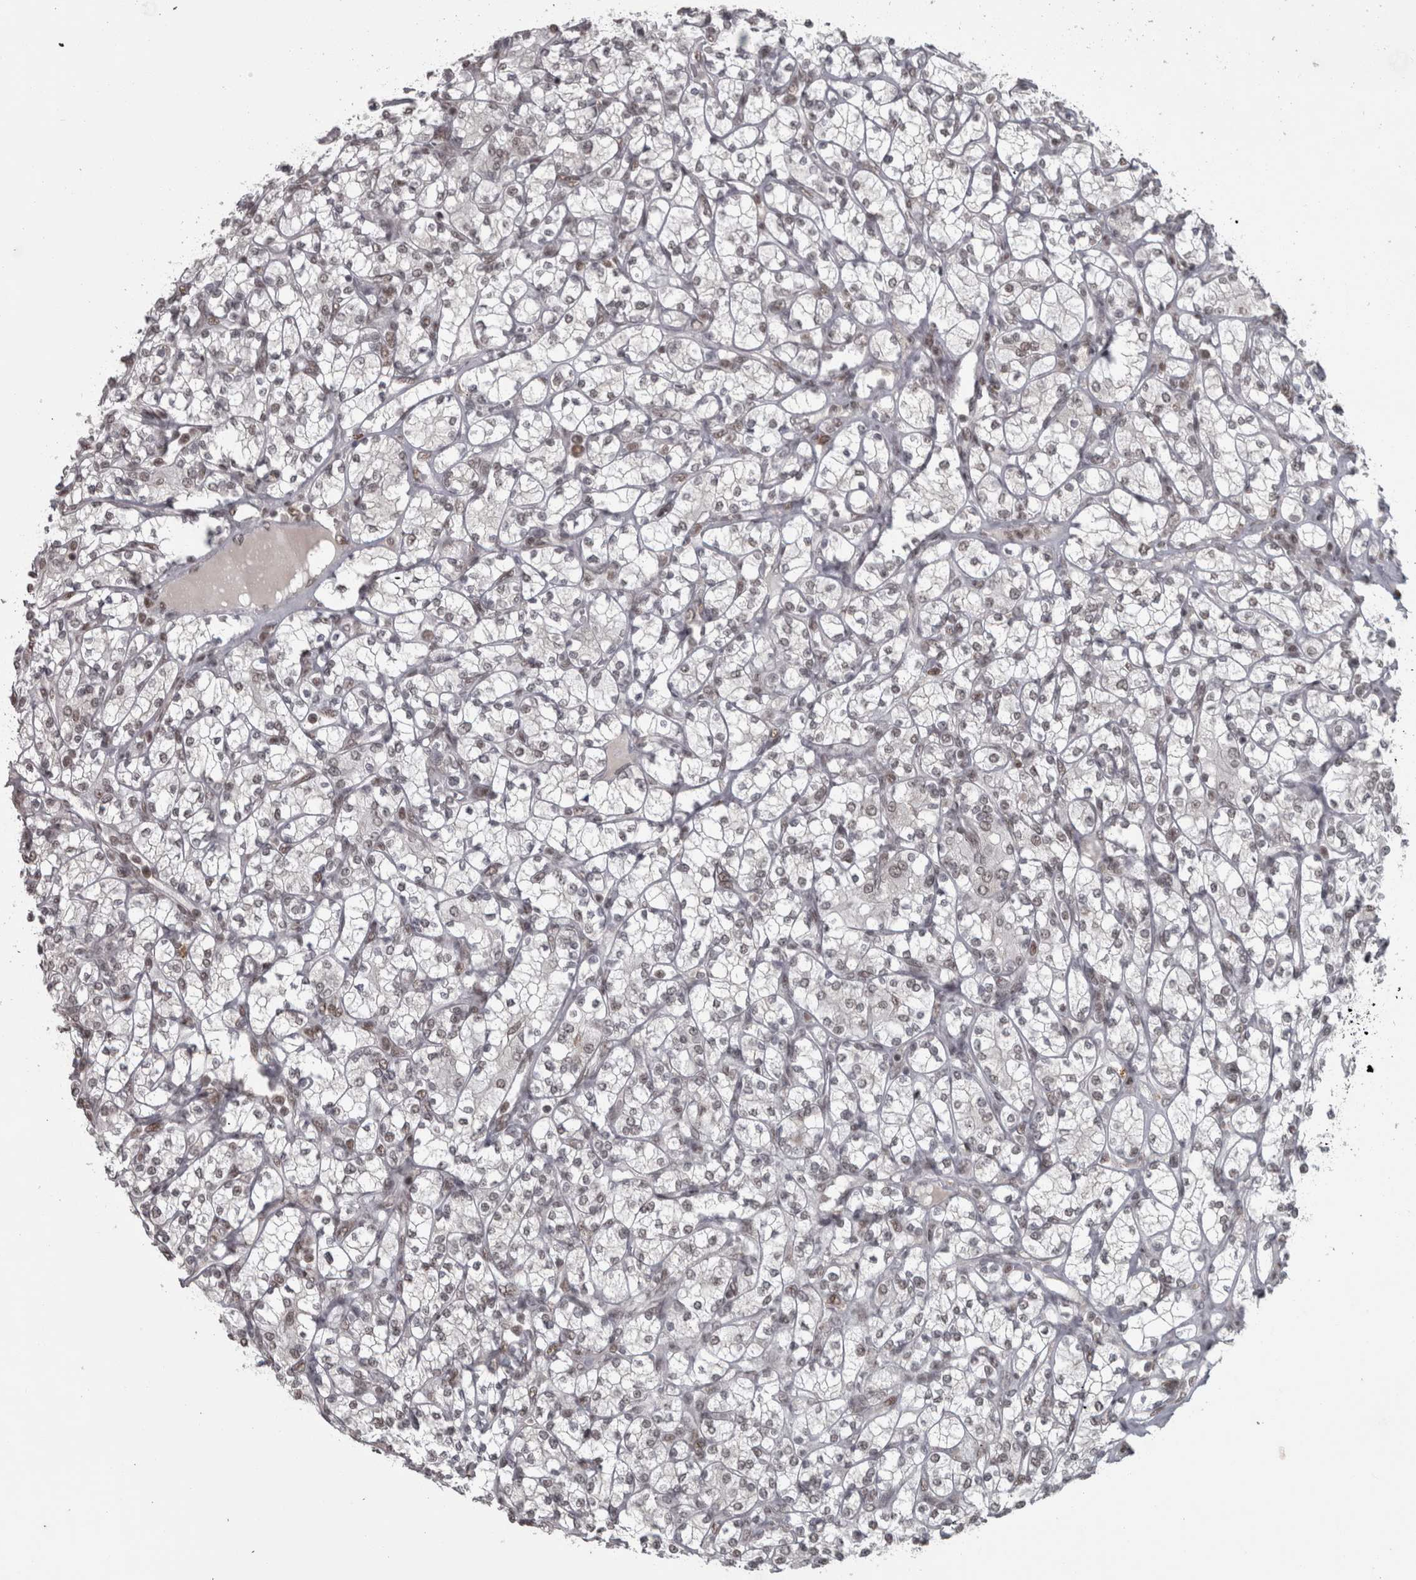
{"staining": {"intensity": "weak", "quantity": "<25%", "location": "nuclear"}, "tissue": "renal cancer", "cell_type": "Tumor cells", "image_type": "cancer", "snomed": [{"axis": "morphology", "description": "Adenocarcinoma, NOS"}, {"axis": "topography", "description": "Kidney"}], "caption": "Tumor cells are negative for protein expression in human renal cancer (adenocarcinoma).", "gene": "MICU3", "patient": {"sex": "male", "age": 77}}